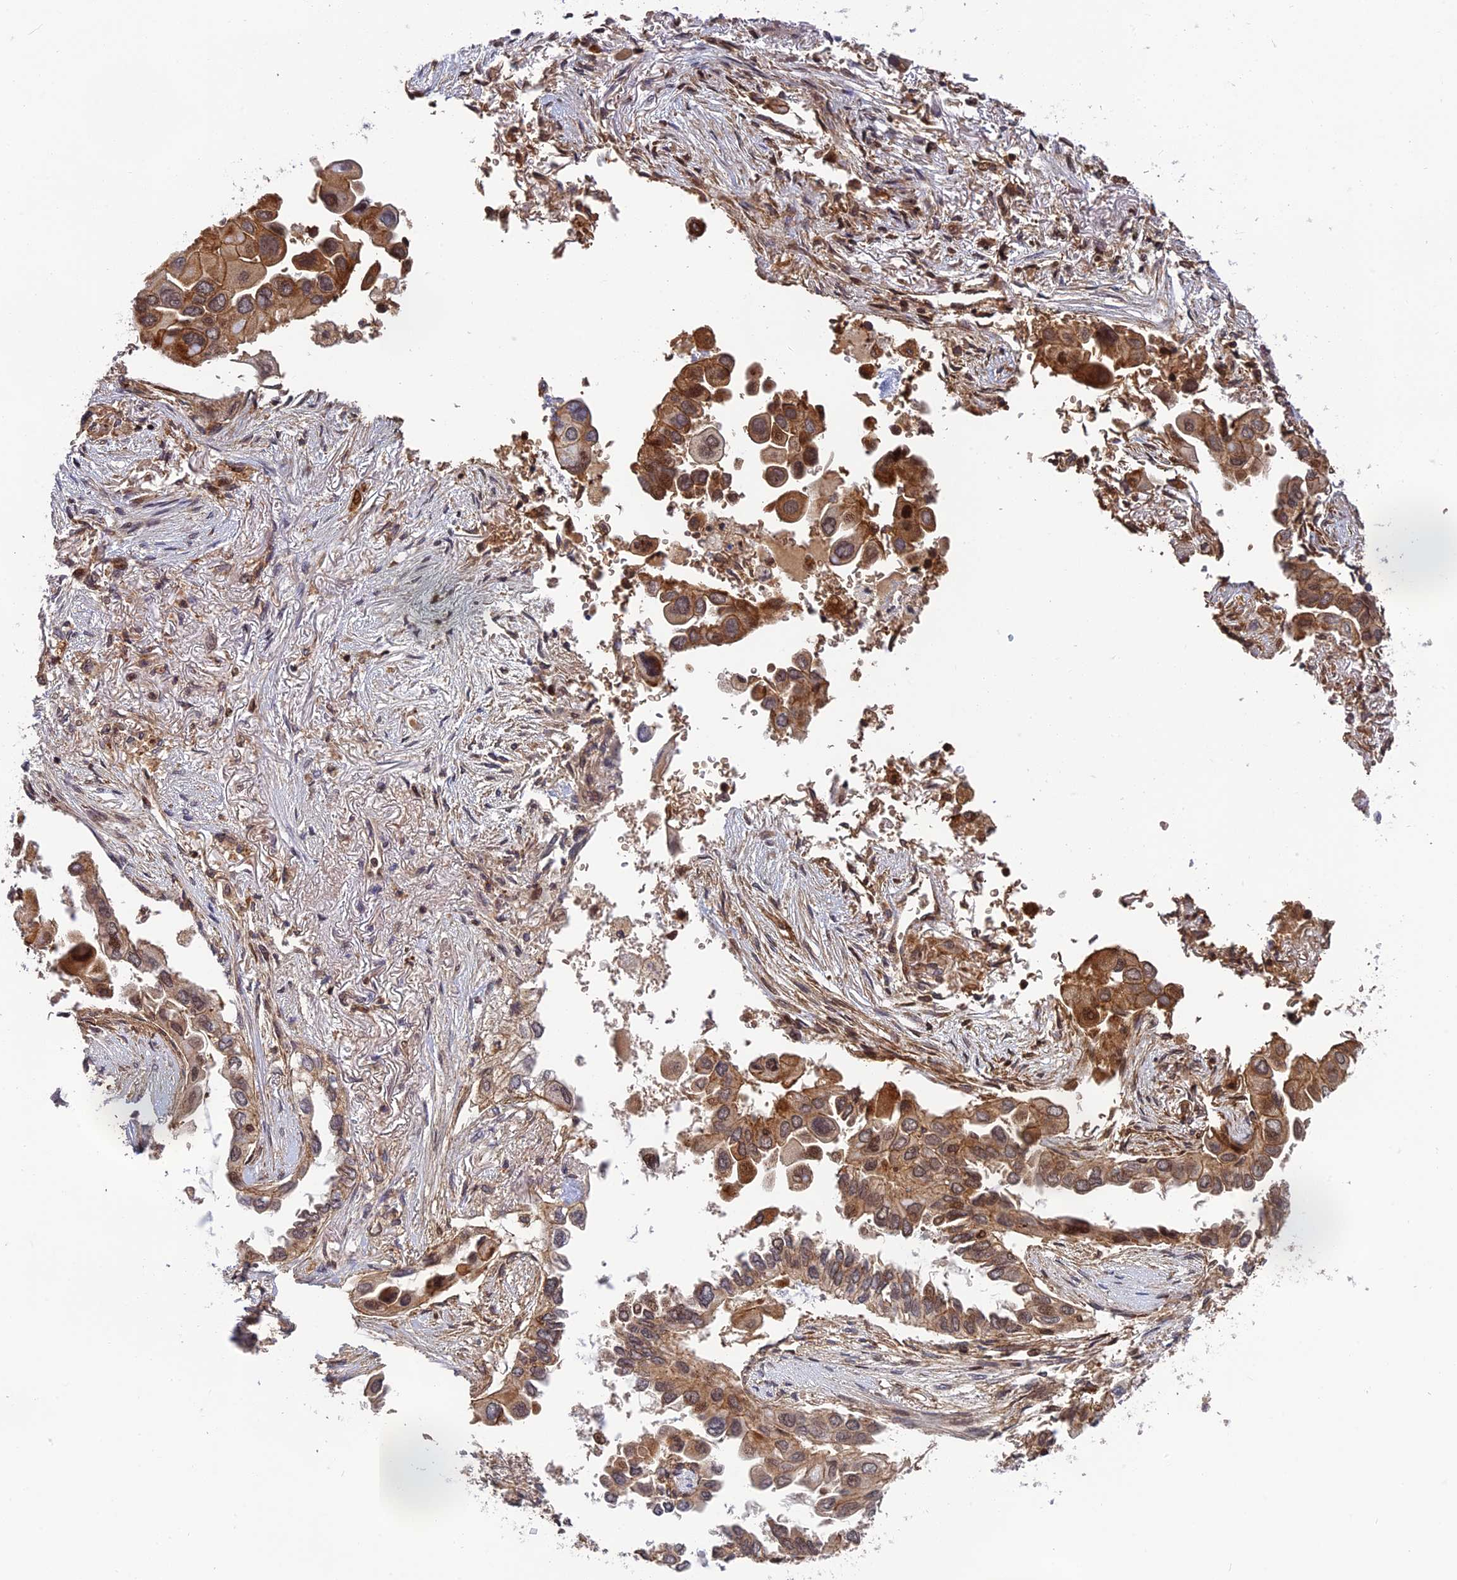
{"staining": {"intensity": "moderate", "quantity": ">75%", "location": "cytoplasmic/membranous"}, "tissue": "lung cancer", "cell_type": "Tumor cells", "image_type": "cancer", "snomed": [{"axis": "morphology", "description": "Adenocarcinoma, NOS"}, {"axis": "topography", "description": "Lung"}], "caption": "Protein positivity by IHC reveals moderate cytoplasmic/membranous positivity in approximately >75% of tumor cells in lung cancer.", "gene": "OSBPL1A", "patient": {"sex": "female", "age": 76}}